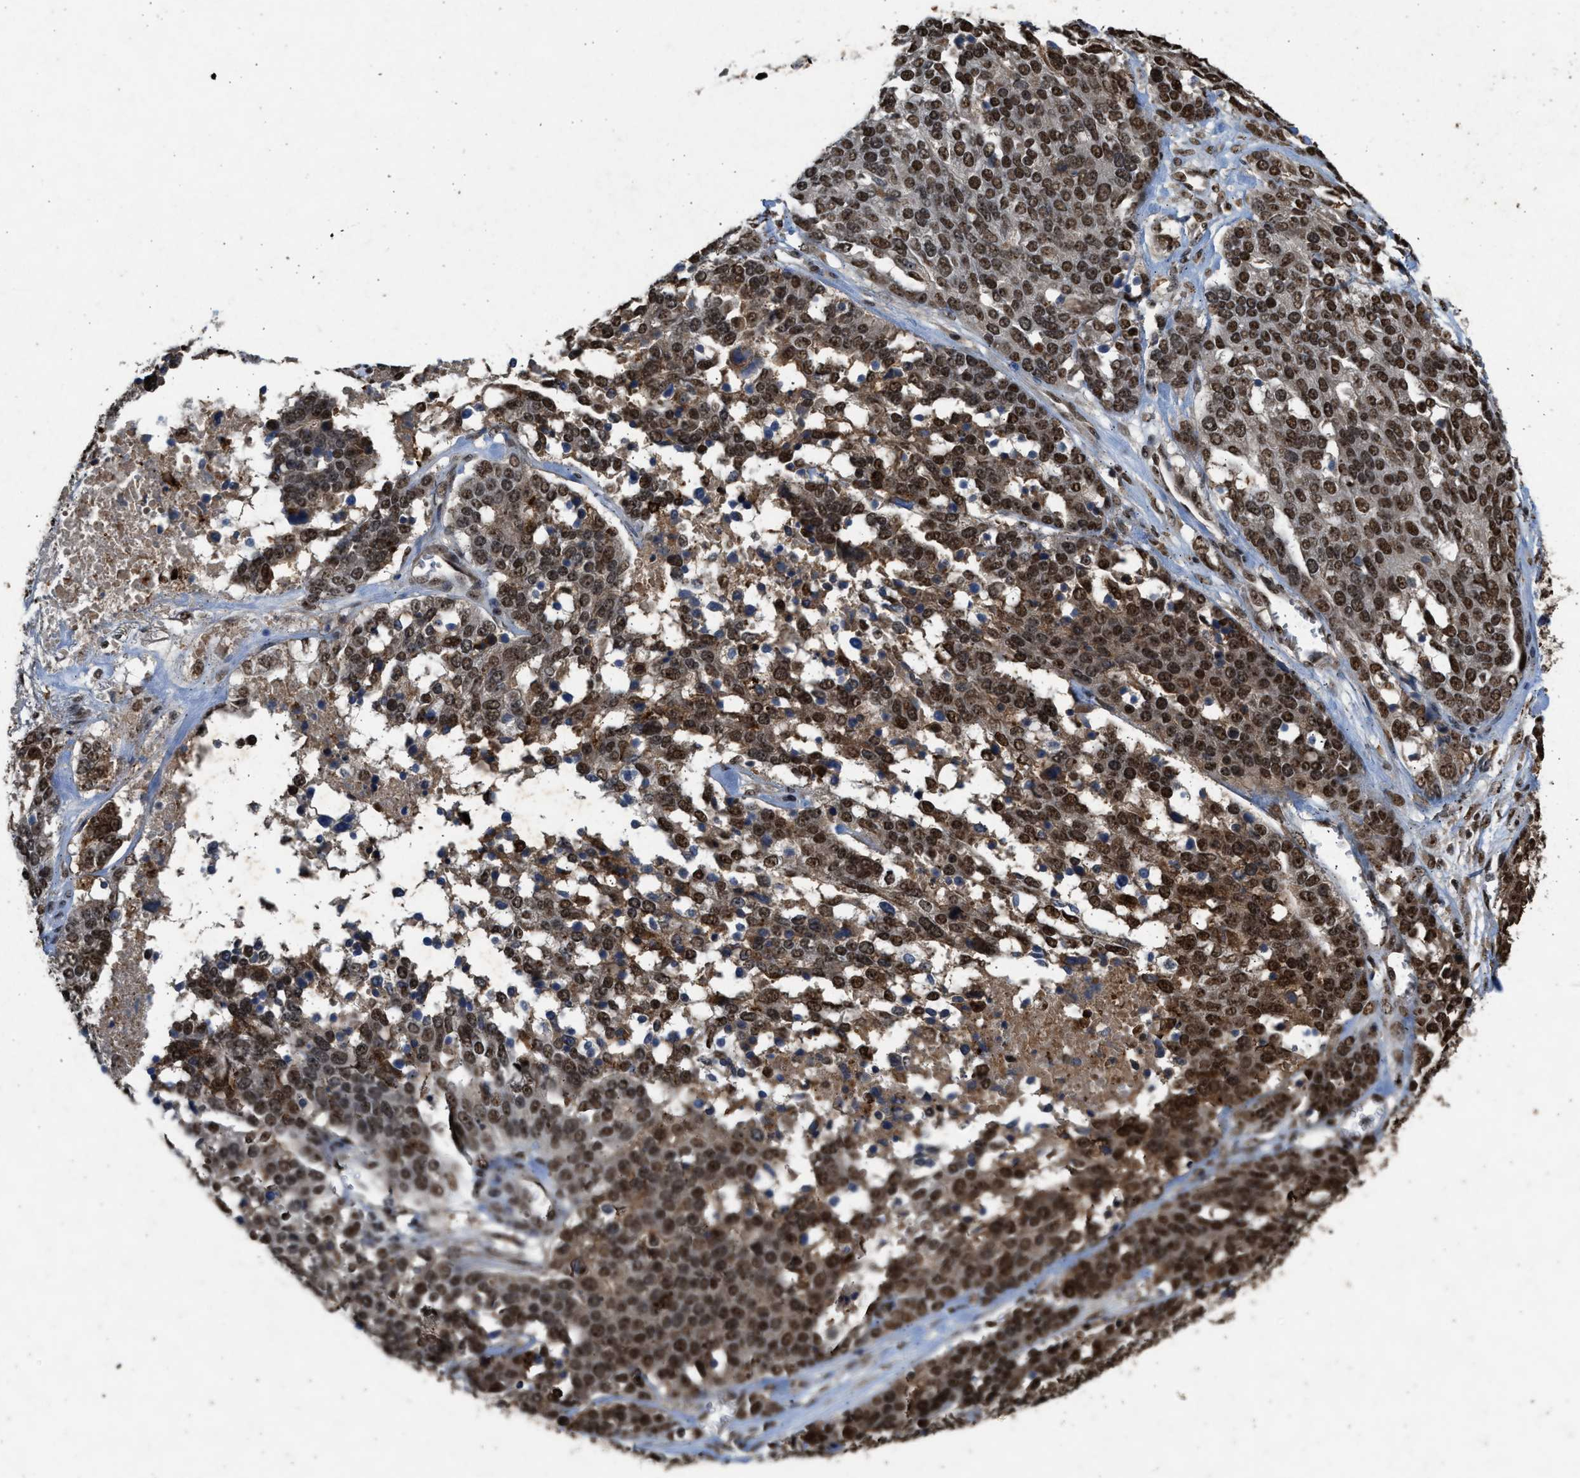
{"staining": {"intensity": "strong", "quantity": ">75%", "location": "cytoplasmic/membranous,nuclear"}, "tissue": "ovarian cancer", "cell_type": "Tumor cells", "image_type": "cancer", "snomed": [{"axis": "morphology", "description": "Cystadenocarcinoma, serous, NOS"}, {"axis": "topography", "description": "Ovary"}], "caption": "Immunohistochemical staining of human ovarian serous cystadenocarcinoma demonstrates high levels of strong cytoplasmic/membranous and nuclear expression in approximately >75% of tumor cells.", "gene": "TFDP2", "patient": {"sex": "female", "age": 44}}